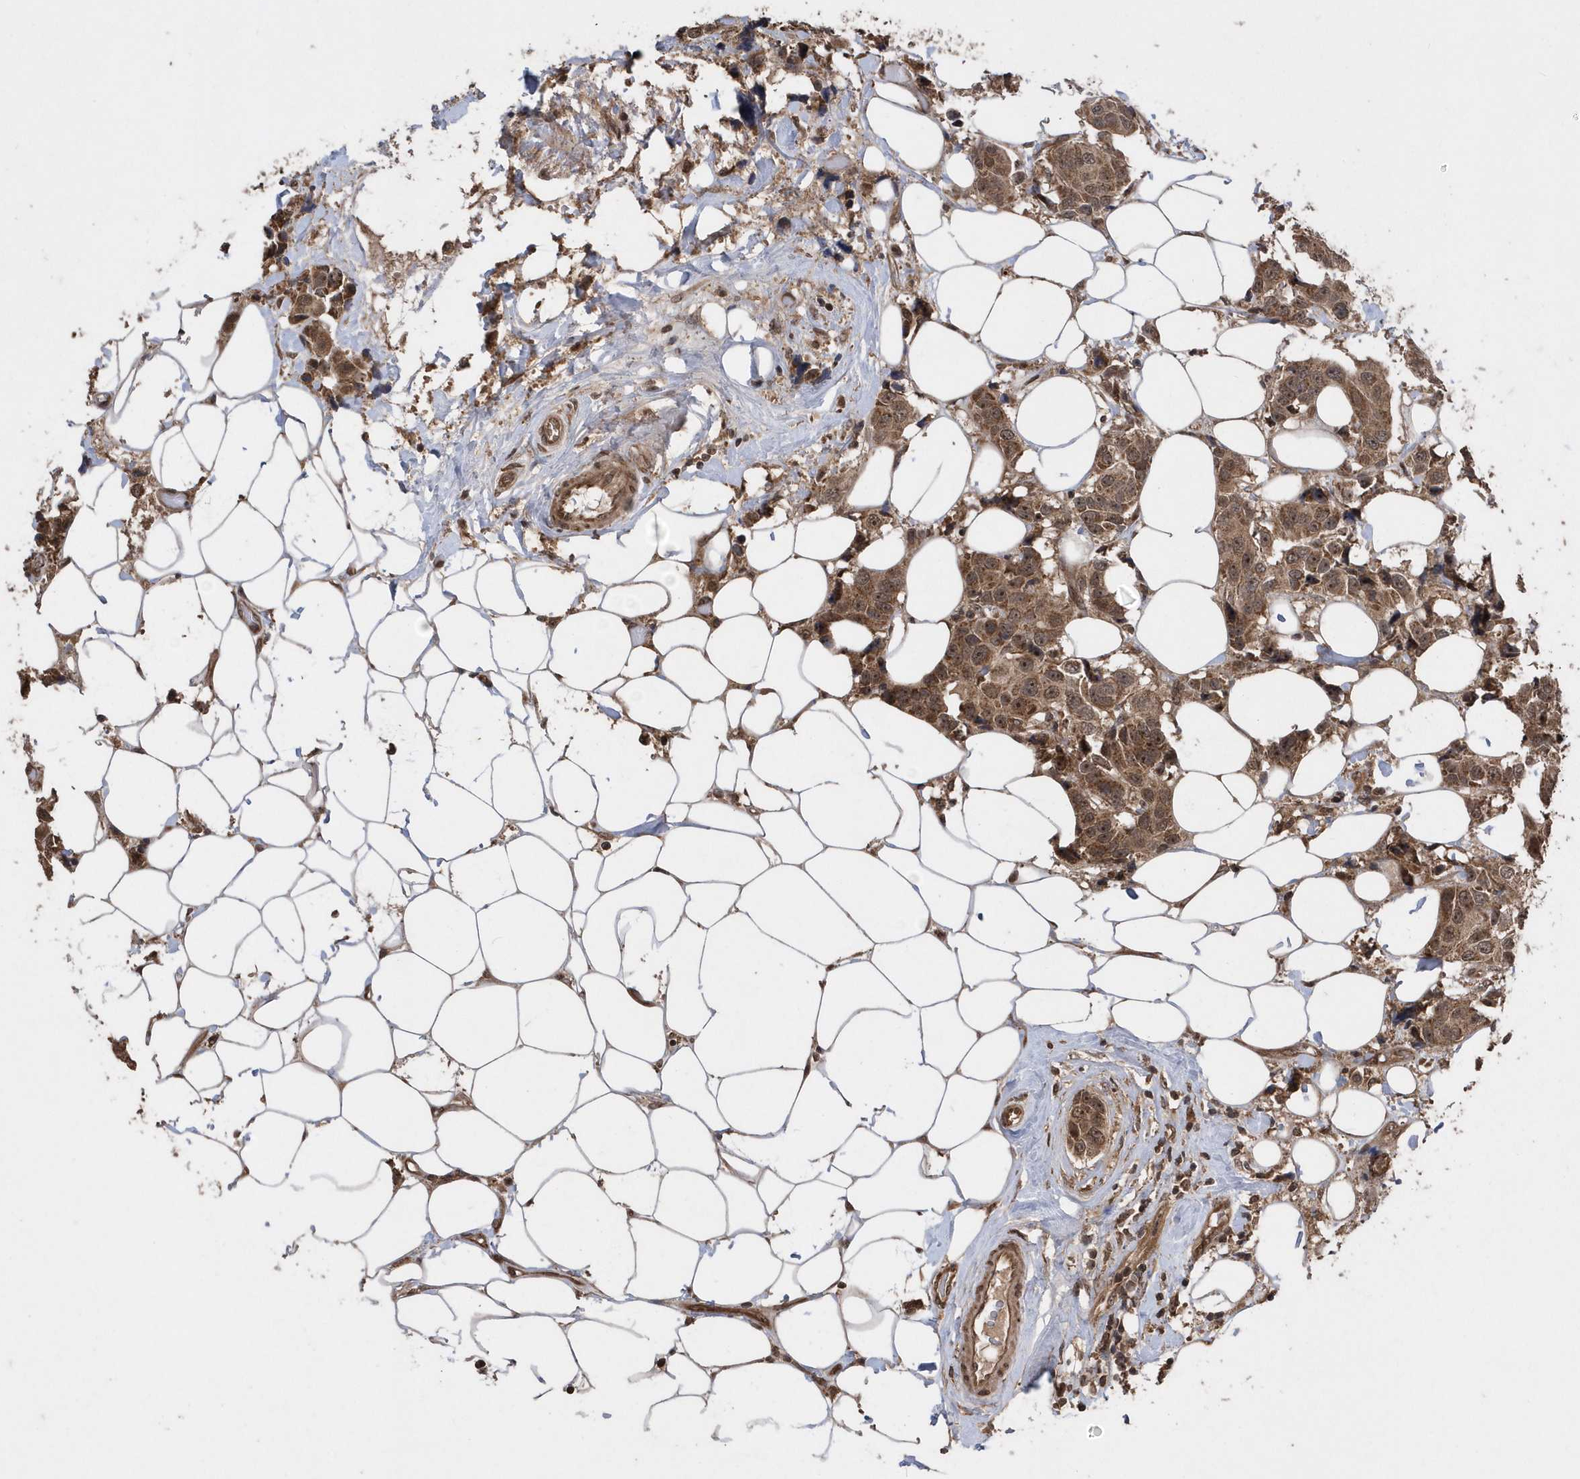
{"staining": {"intensity": "moderate", "quantity": ">75%", "location": "cytoplasmic/membranous"}, "tissue": "breast cancer", "cell_type": "Tumor cells", "image_type": "cancer", "snomed": [{"axis": "morphology", "description": "Normal tissue, NOS"}, {"axis": "morphology", "description": "Duct carcinoma"}, {"axis": "topography", "description": "Breast"}], "caption": "Immunohistochemistry (IHC) histopathology image of neoplastic tissue: breast cancer stained using immunohistochemistry (IHC) reveals medium levels of moderate protein expression localized specifically in the cytoplasmic/membranous of tumor cells, appearing as a cytoplasmic/membranous brown color.", "gene": "WASHC5", "patient": {"sex": "female", "age": 39}}